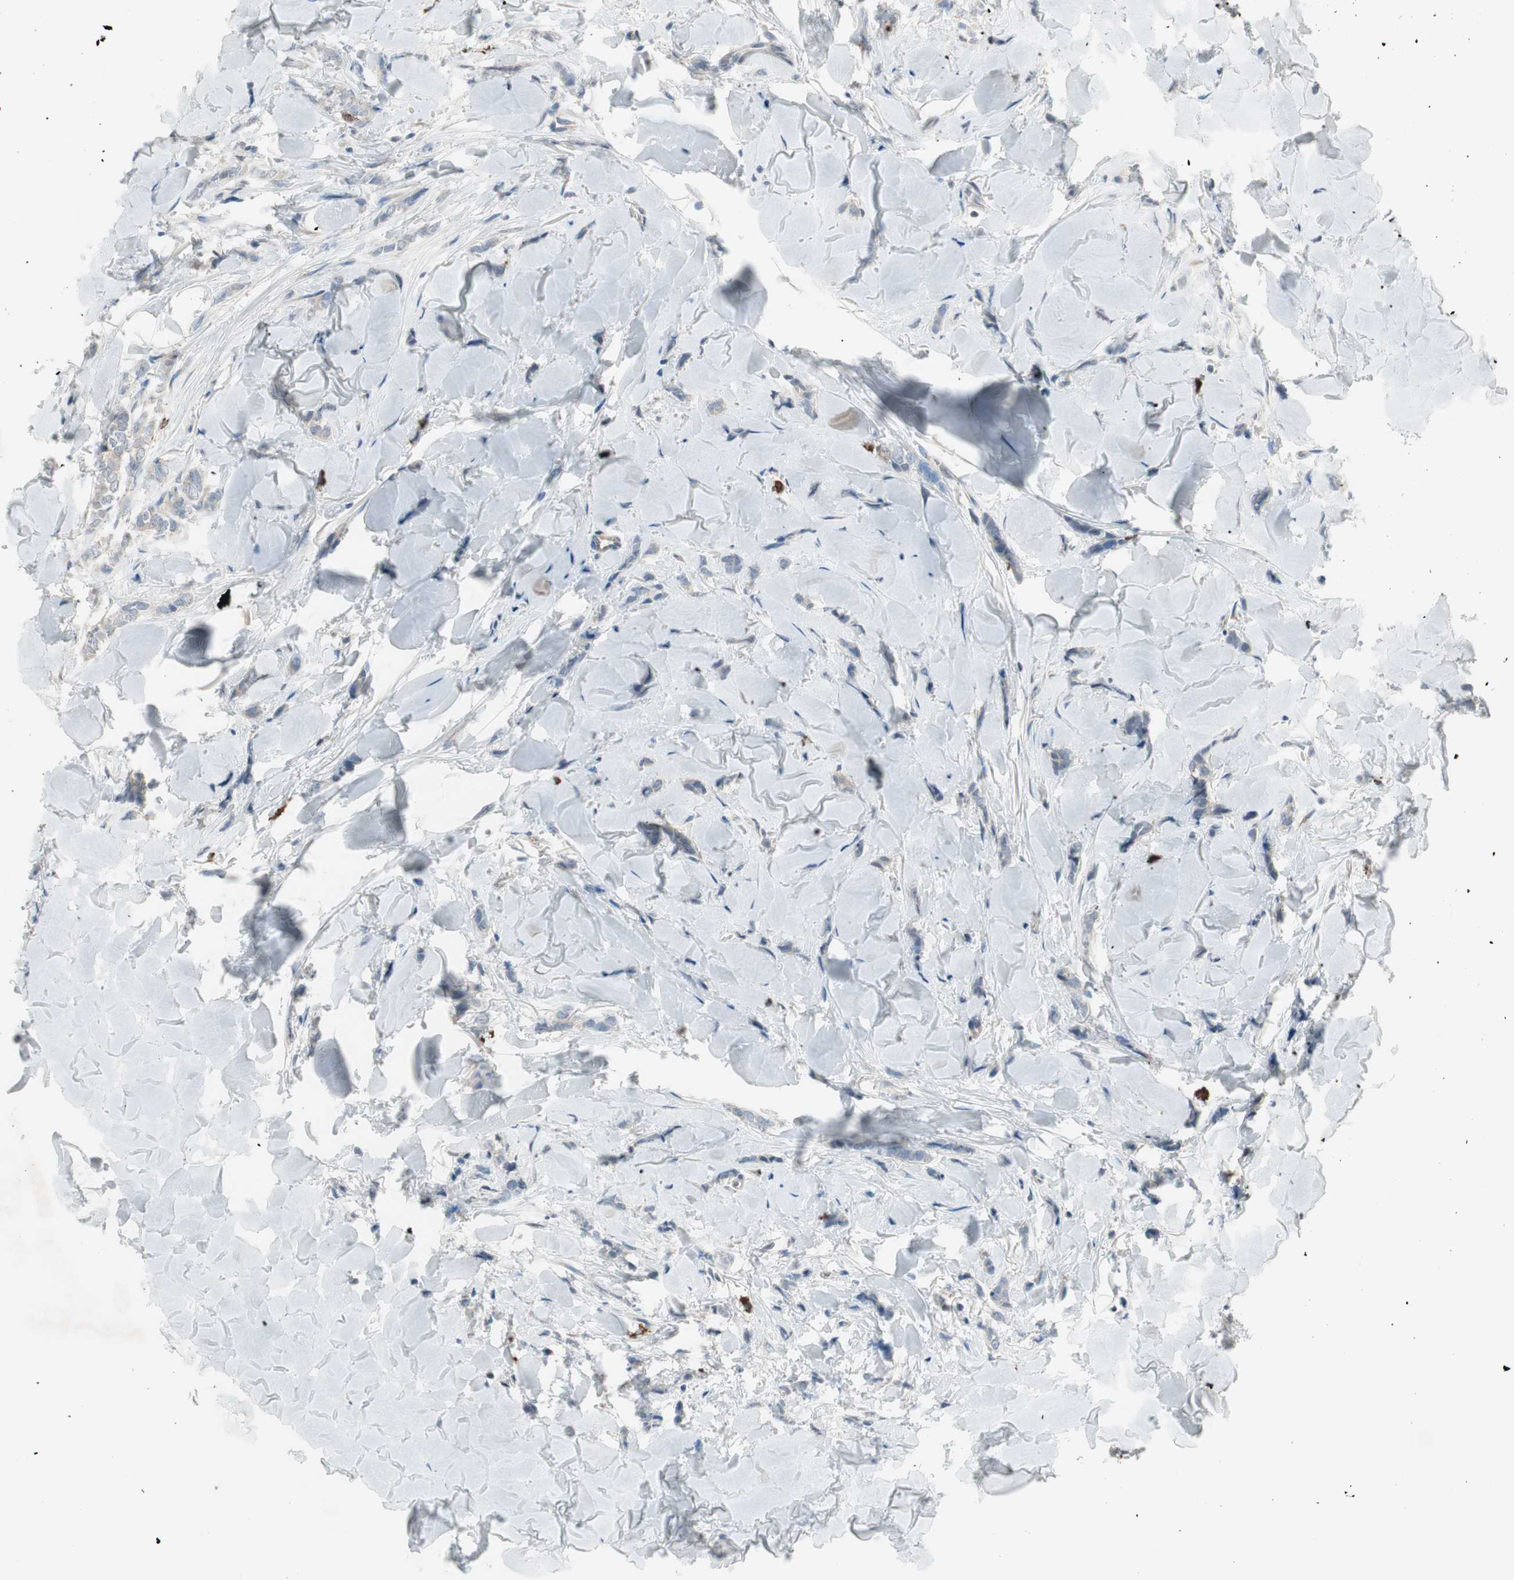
{"staining": {"intensity": "weak", "quantity": "<25%", "location": "cytoplasmic/membranous"}, "tissue": "breast cancer", "cell_type": "Tumor cells", "image_type": "cancer", "snomed": [{"axis": "morphology", "description": "Lobular carcinoma"}, {"axis": "topography", "description": "Skin"}, {"axis": "topography", "description": "Breast"}], "caption": "A histopathology image of lobular carcinoma (breast) stained for a protein demonstrates no brown staining in tumor cells.", "gene": "MAPRE3", "patient": {"sex": "female", "age": 46}}